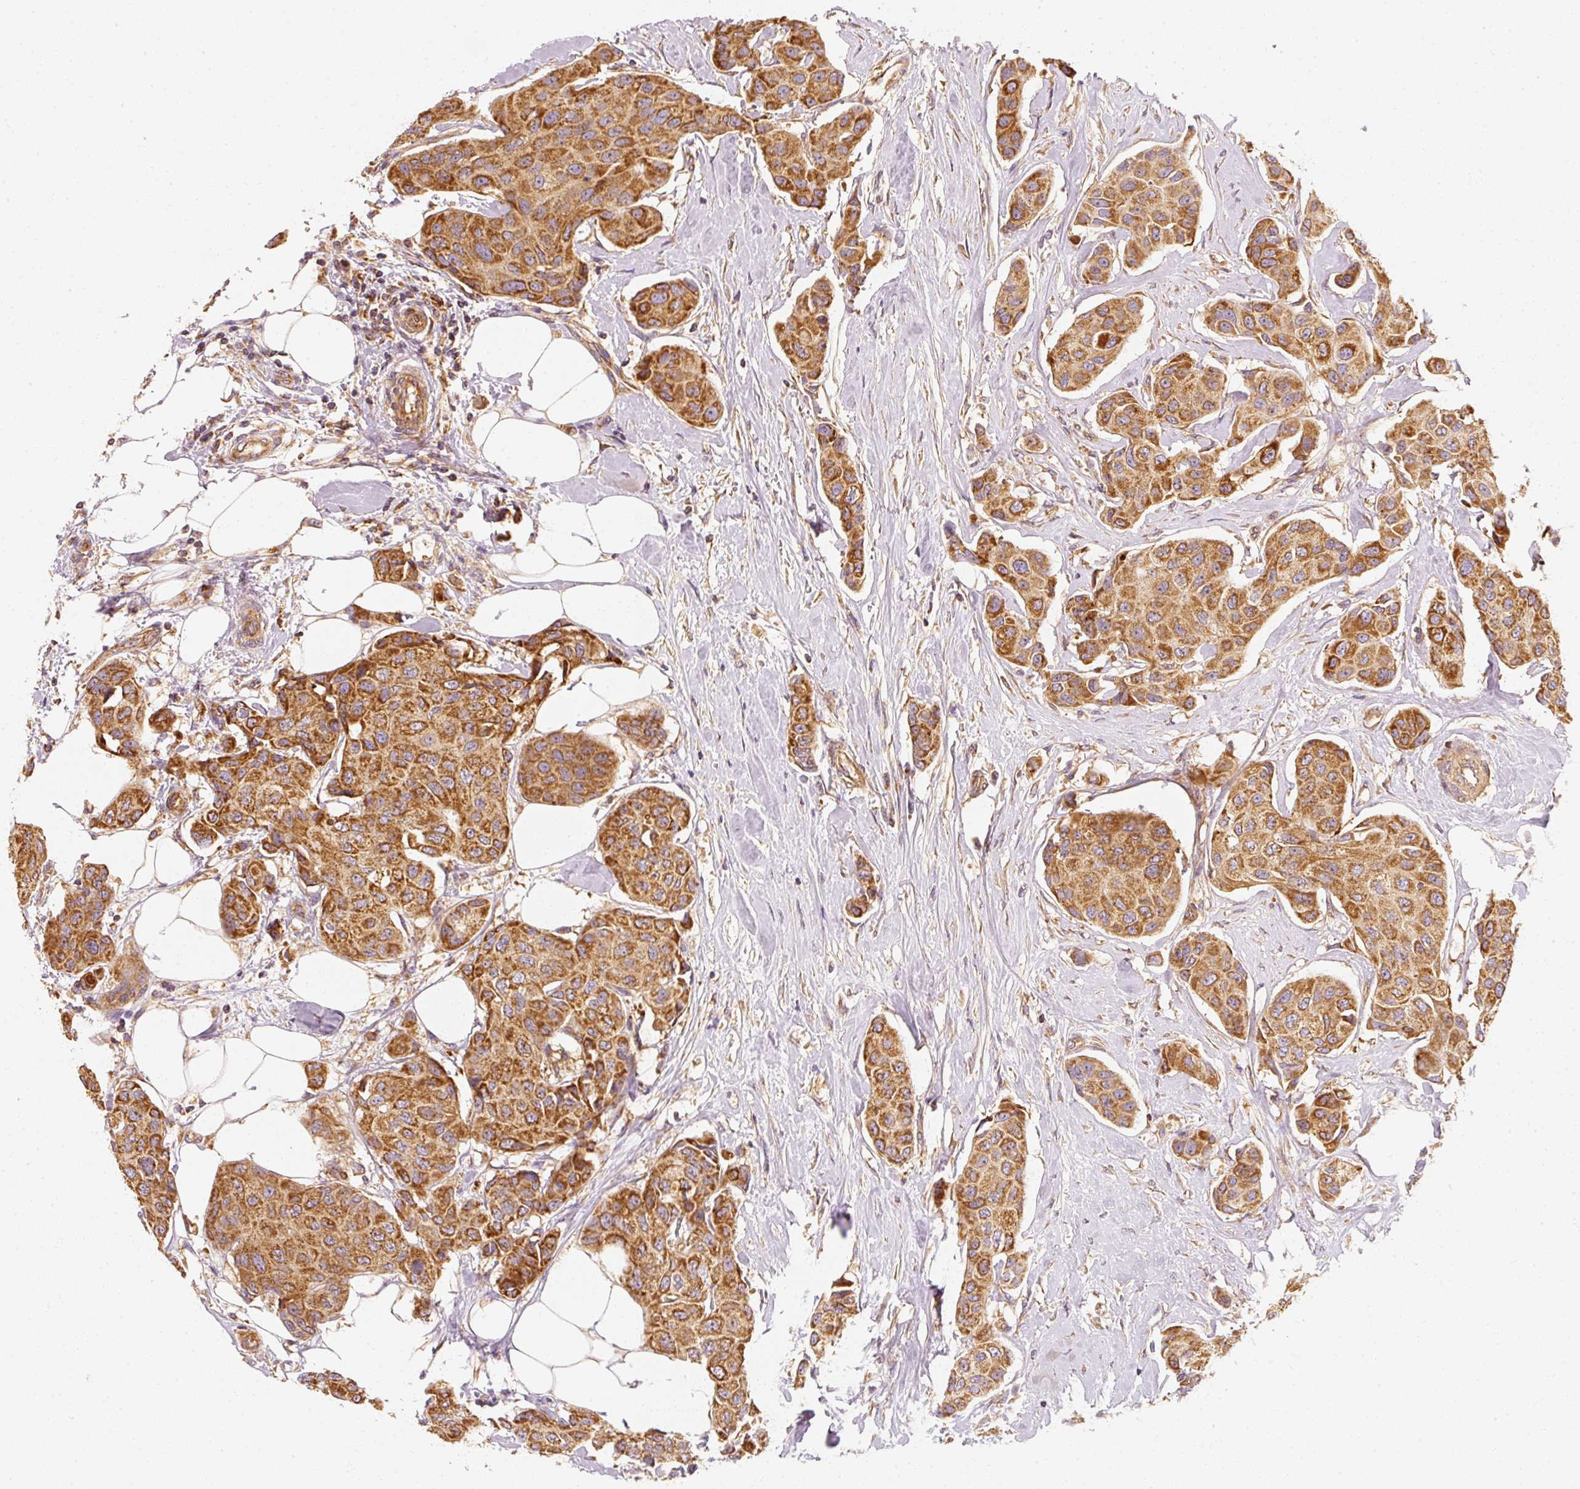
{"staining": {"intensity": "strong", "quantity": ">75%", "location": "cytoplasmic/membranous"}, "tissue": "breast cancer", "cell_type": "Tumor cells", "image_type": "cancer", "snomed": [{"axis": "morphology", "description": "Duct carcinoma"}, {"axis": "topography", "description": "Breast"}, {"axis": "topography", "description": "Lymph node"}], "caption": "Immunohistochemistry (DAB) staining of human breast intraductal carcinoma displays strong cytoplasmic/membranous protein staining in about >75% of tumor cells.", "gene": "TOMM40", "patient": {"sex": "female", "age": 80}}